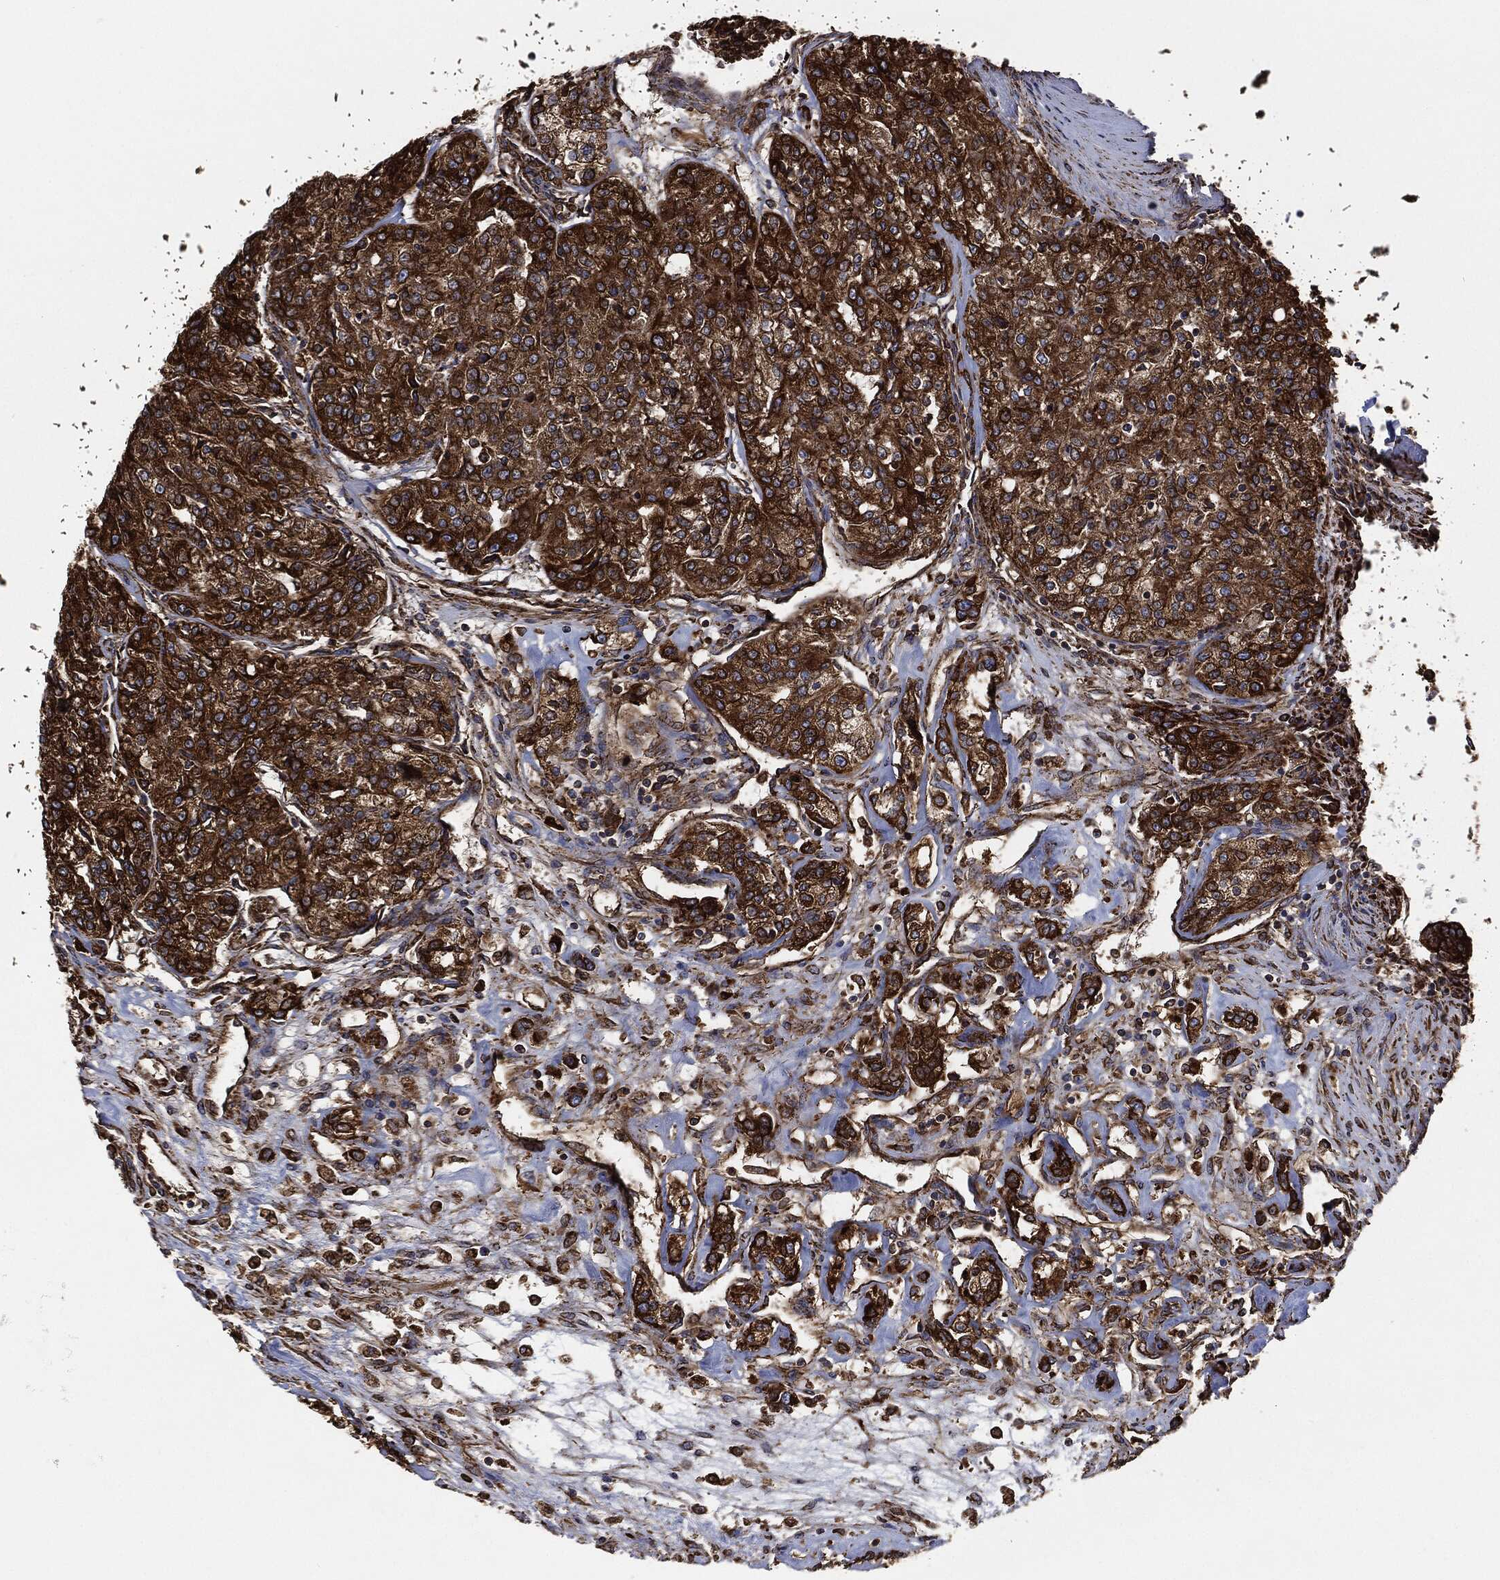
{"staining": {"intensity": "strong", "quantity": ">75%", "location": "cytoplasmic/membranous"}, "tissue": "renal cancer", "cell_type": "Tumor cells", "image_type": "cancer", "snomed": [{"axis": "morphology", "description": "Adenocarcinoma, NOS"}, {"axis": "topography", "description": "Kidney"}], "caption": "This is a histology image of IHC staining of renal cancer, which shows strong positivity in the cytoplasmic/membranous of tumor cells.", "gene": "AMFR", "patient": {"sex": "female", "age": 63}}